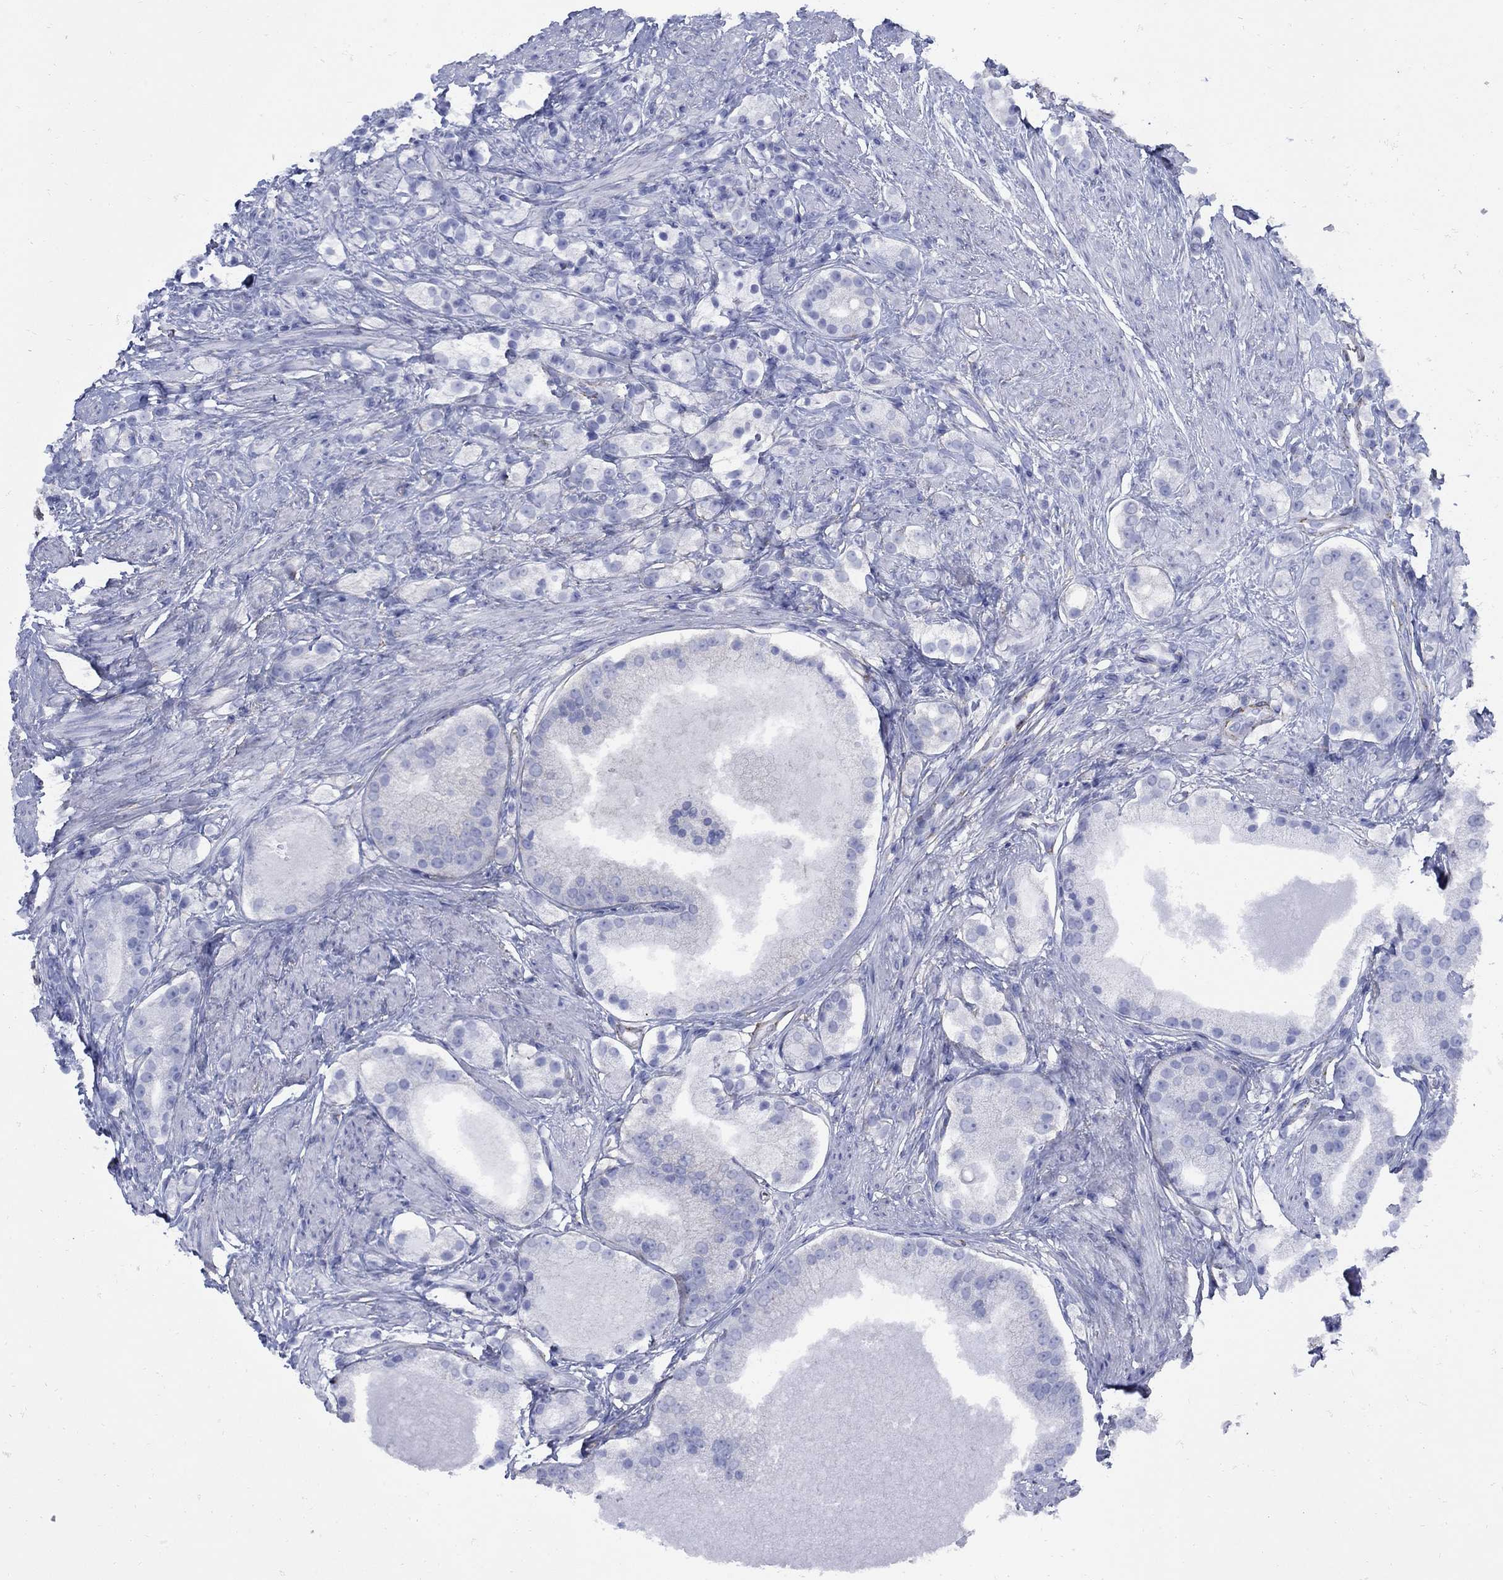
{"staining": {"intensity": "negative", "quantity": "none", "location": "none"}, "tissue": "prostate cancer", "cell_type": "Tumor cells", "image_type": "cancer", "snomed": [{"axis": "morphology", "description": "Adenocarcinoma, NOS"}, {"axis": "topography", "description": "Prostate and seminal vesicle, NOS"}, {"axis": "topography", "description": "Prostate"}], "caption": "Immunohistochemistry (IHC) photomicrograph of neoplastic tissue: prostate cancer stained with DAB (3,3'-diaminobenzidine) exhibits no significant protein positivity in tumor cells.", "gene": "SEPTIN8", "patient": {"sex": "male", "age": 67}}